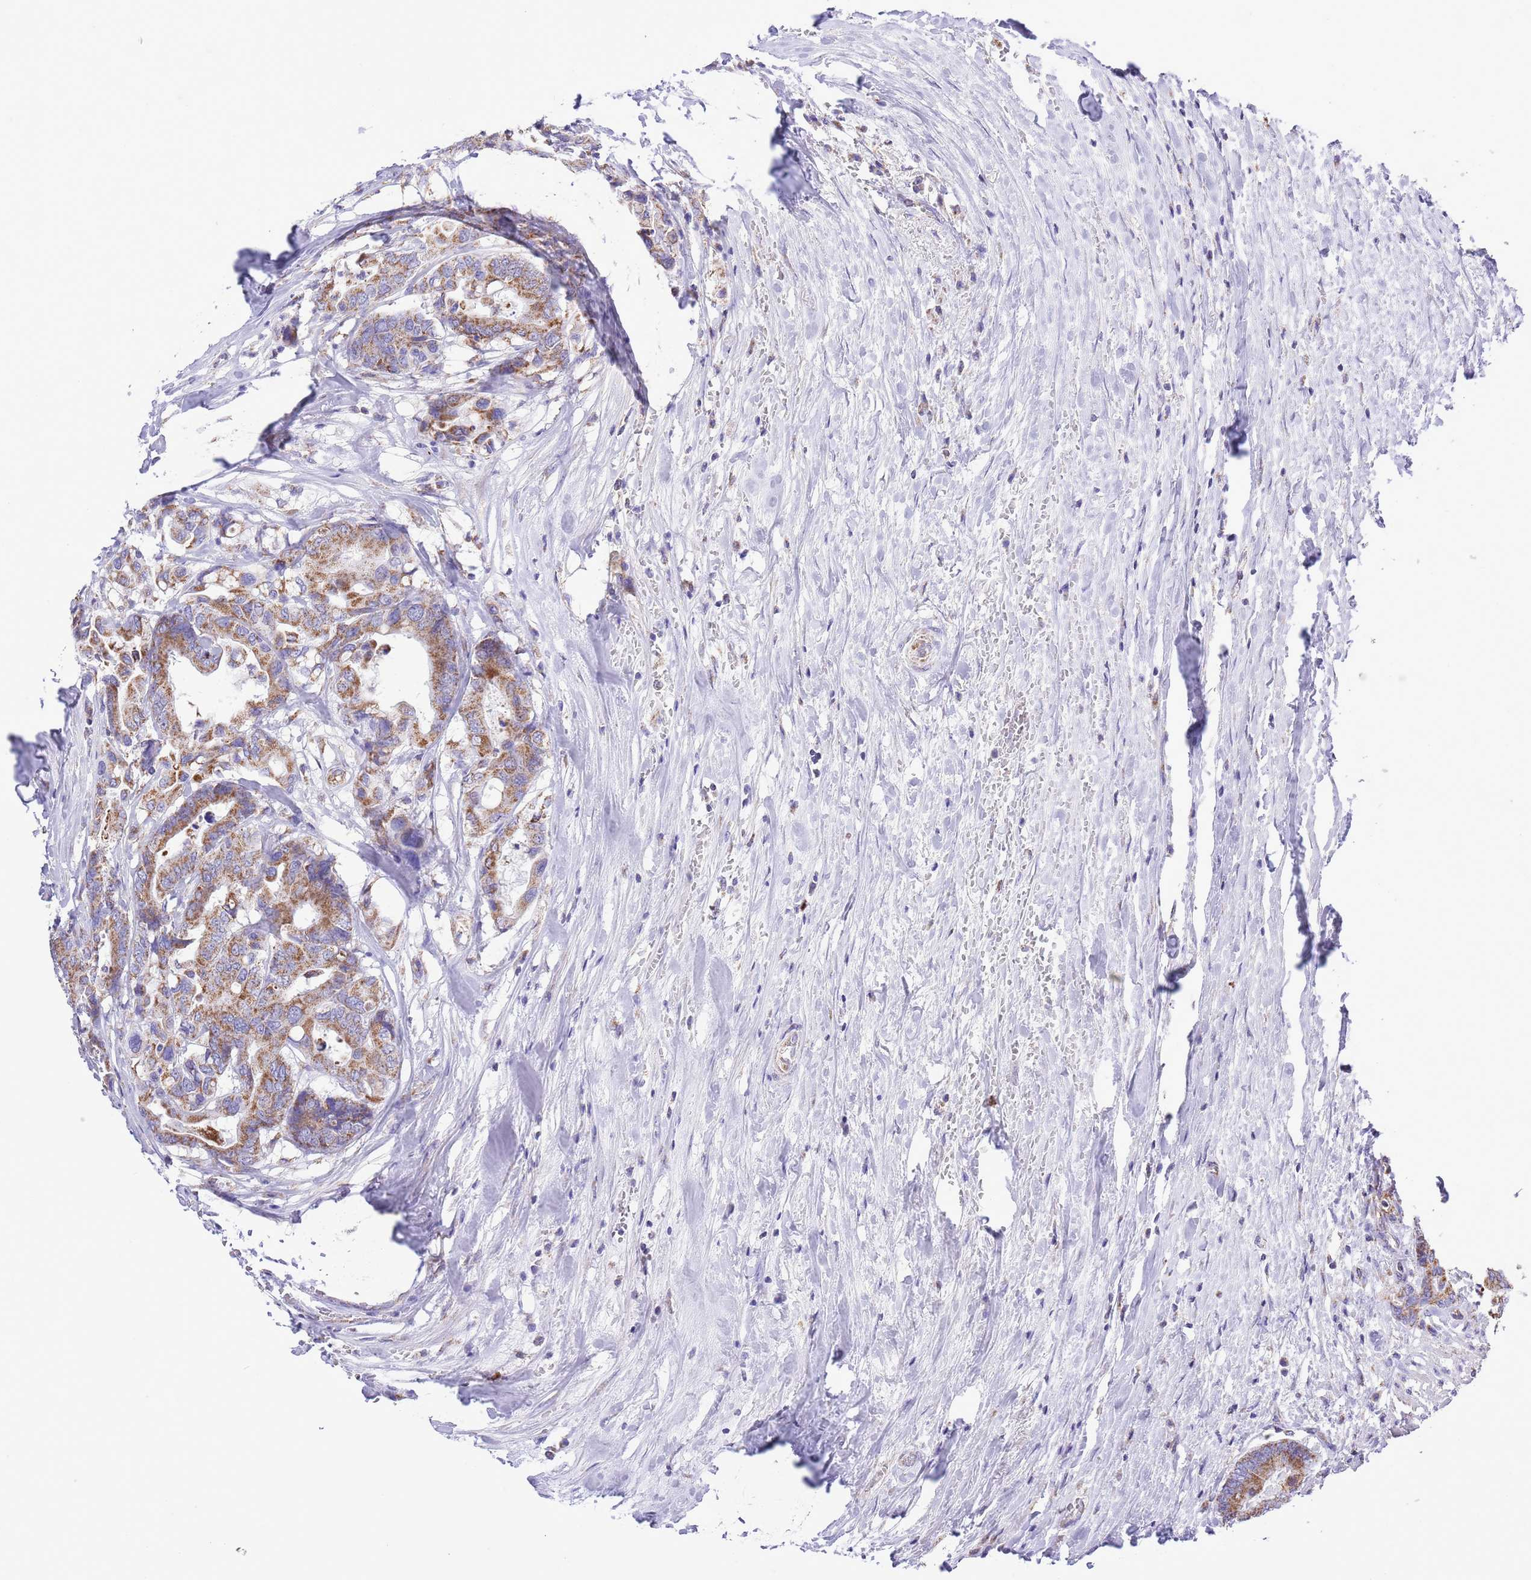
{"staining": {"intensity": "moderate", "quantity": ">75%", "location": "cytoplasmic/membranous"}, "tissue": "colorectal cancer", "cell_type": "Tumor cells", "image_type": "cancer", "snomed": [{"axis": "morphology", "description": "Normal tissue, NOS"}, {"axis": "morphology", "description": "Adenocarcinoma, NOS"}, {"axis": "topography", "description": "Colon"}], "caption": "IHC (DAB (3,3'-diaminobenzidine)) staining of human colorectal cancer (adenocarcinoma) exhibits moderate cytoplasmic/membranous protein expression in approximately >75% of tumor cells.", "gene": "TEKTIP1", "patient": {"sex": "male", "age": 82}}